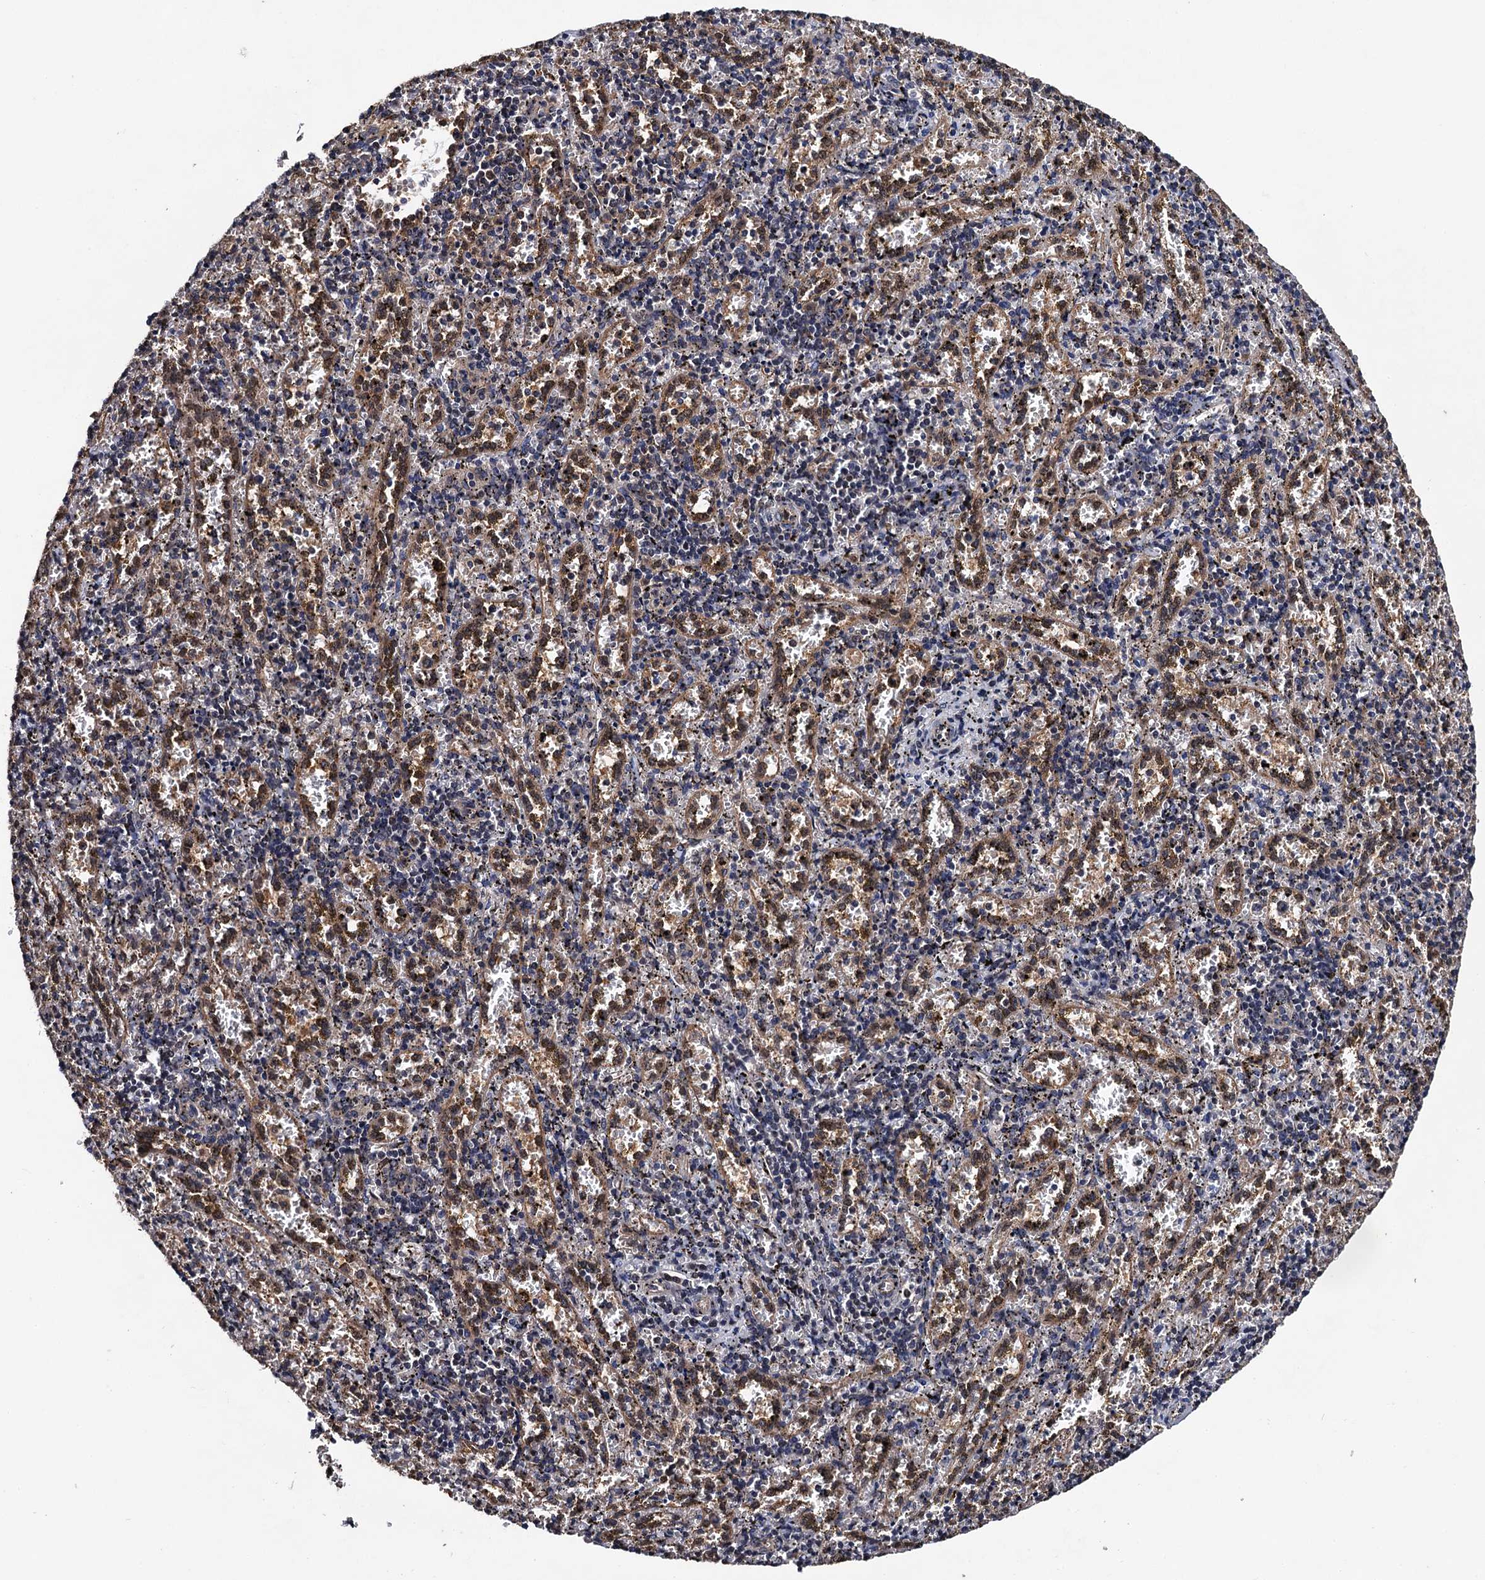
{"staining": {"intensity": "moderate", "quantity": "<25%", "location": "cytoplasmic/membranous,nuclear"}, "tissue": "spleen", "cell_type": "Cells in red pulp", "image_type": "normal", "snomed": [{"axis": "morphology", "description": "Normal tissue, NOS"}, {"axis": "topography", "description": "Spleen"}], "caption": "Immunohistochemistry staining of benign spleen, which exhibits low levels of moderate cytoplasmic/membranous,nuclear positivity in about <25% of cells in red pulp indicating moderate cytoplasmic/membranous,nuclear protein expression. The staining was performed using DAB (3,3'-diaminobenzidine) (brown) for protein detection and nuclei were counterstained in hematoxylin (blue).", "gene": "MIER2", "patient": {"sex": "male", "age": 11}}